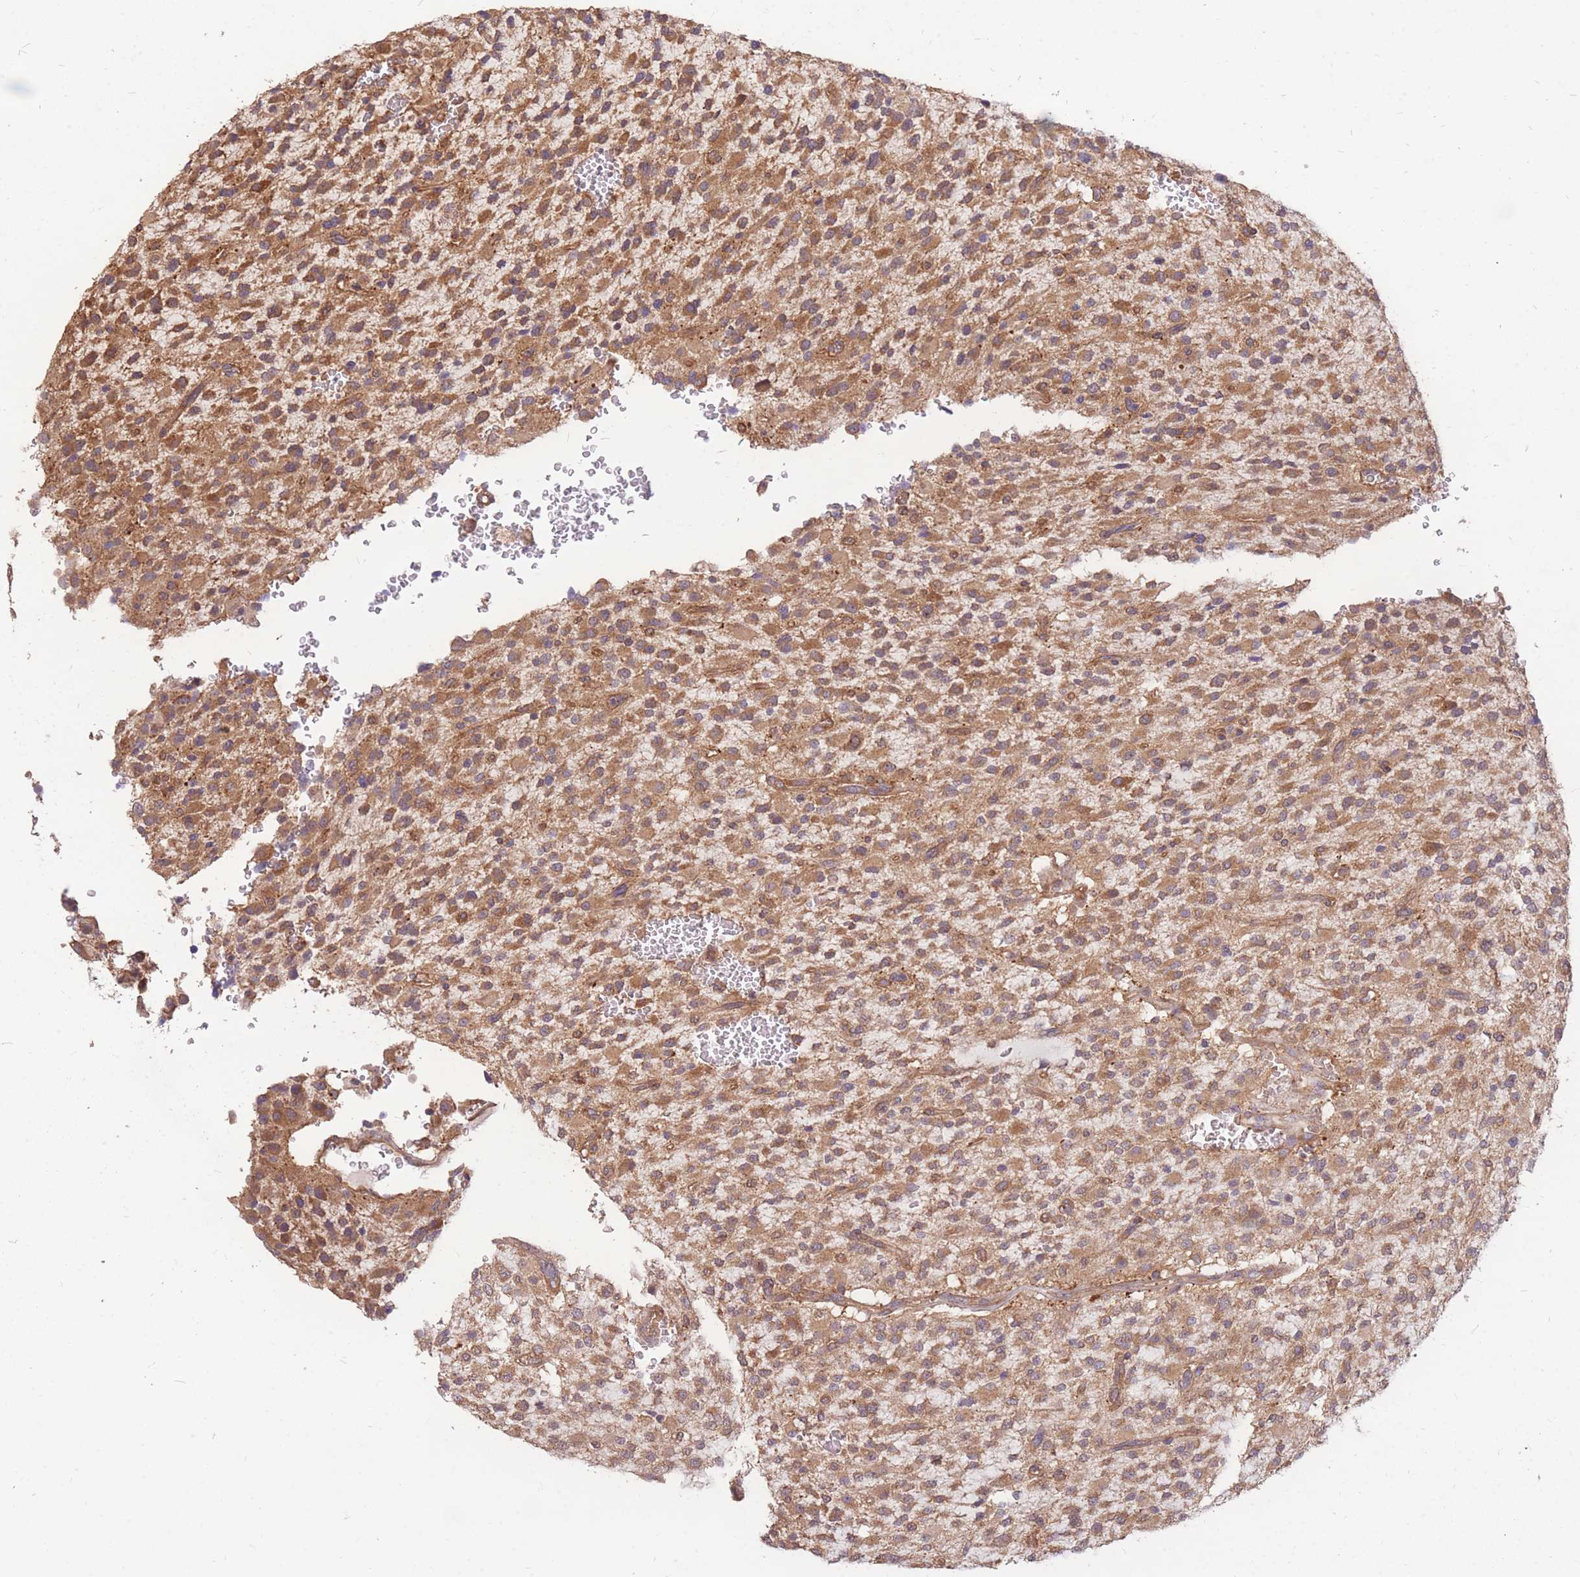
{"staining": {"intensity": "moderate", "quantity": ">75%", "location": "cytoplasmic/membranous"}, "tissue": "glioma", "cell_type": "Tumor cells", "image_type": "cancer", "snomed": [{"axis": "morphology", "description": "Glioma, malignant, High grade"}, {"axis": "topography", "description": "Brain"}], "caption": "IHC staining of malignant glioma (high-grade), which demonstrates medium levels of moderate cytoplasmic/membranous positivity in about >75% of tumor cells indicating moderate cytoplasmic/membranous protein expression. The staining was performed using DAB (3,3'-diaminobenzidine) (brown) for protein detection and nuclei were counterstained in hematoxylin (blue).", "gene": "DYNC1LI2", "patient": {"sex": "male", "age": 34}}